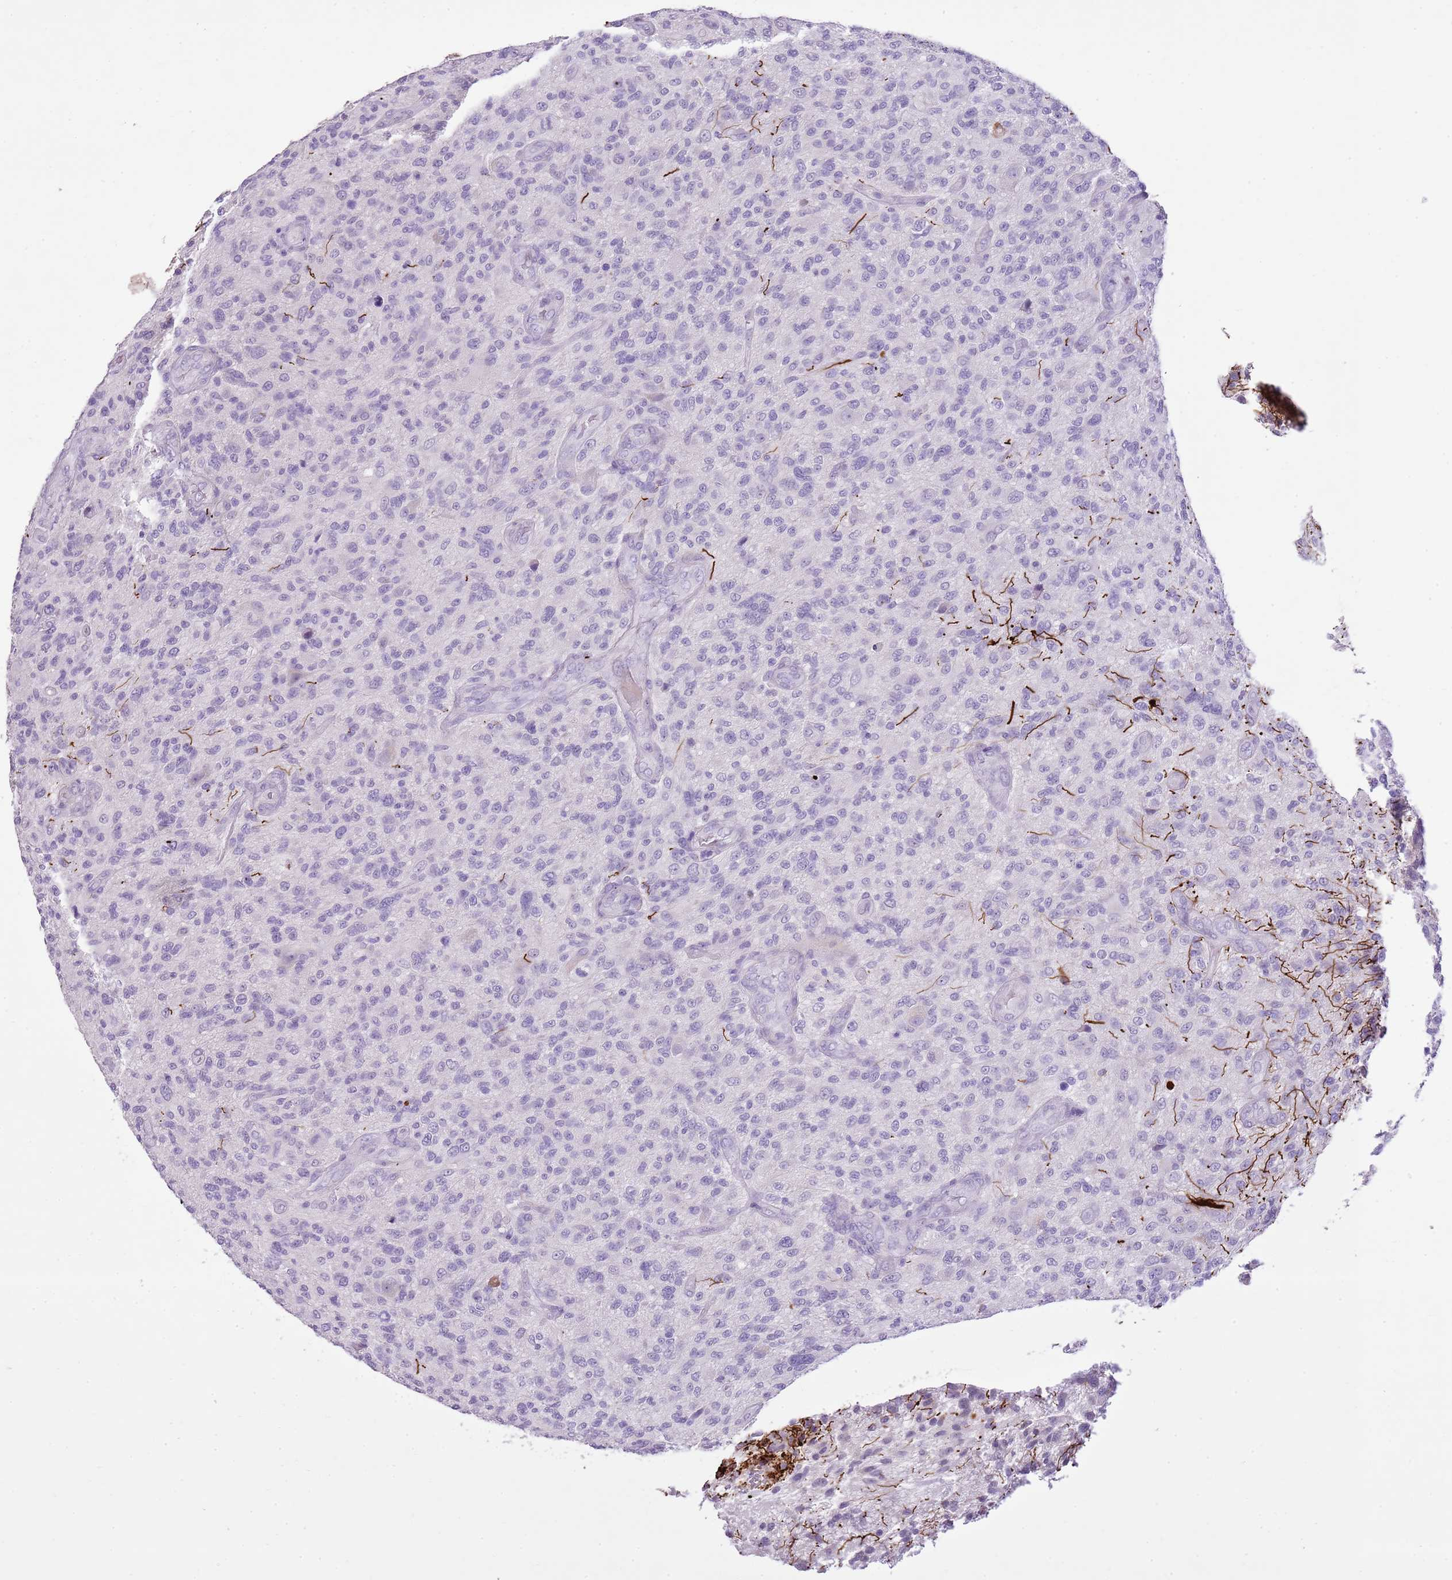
{"staining": {"intensity": "negative", "quantity": "none", "location": "none"}, "tissue": "glioma", "cell_type": "Tumor cells", "image_type": "cancer", "snomed": [{"axis": "morphology", "description": "Glioma, malignant, High grade"}, {"axis": "topography", "description": "Brain"}], "caption": "This is an immunohistochemistry (IHC) histopathology image of high-grade glioma (malignant). There is no expression in tumor cells.", "gene": "XPO7", "patient": {"sex": "male", "age": 47}}